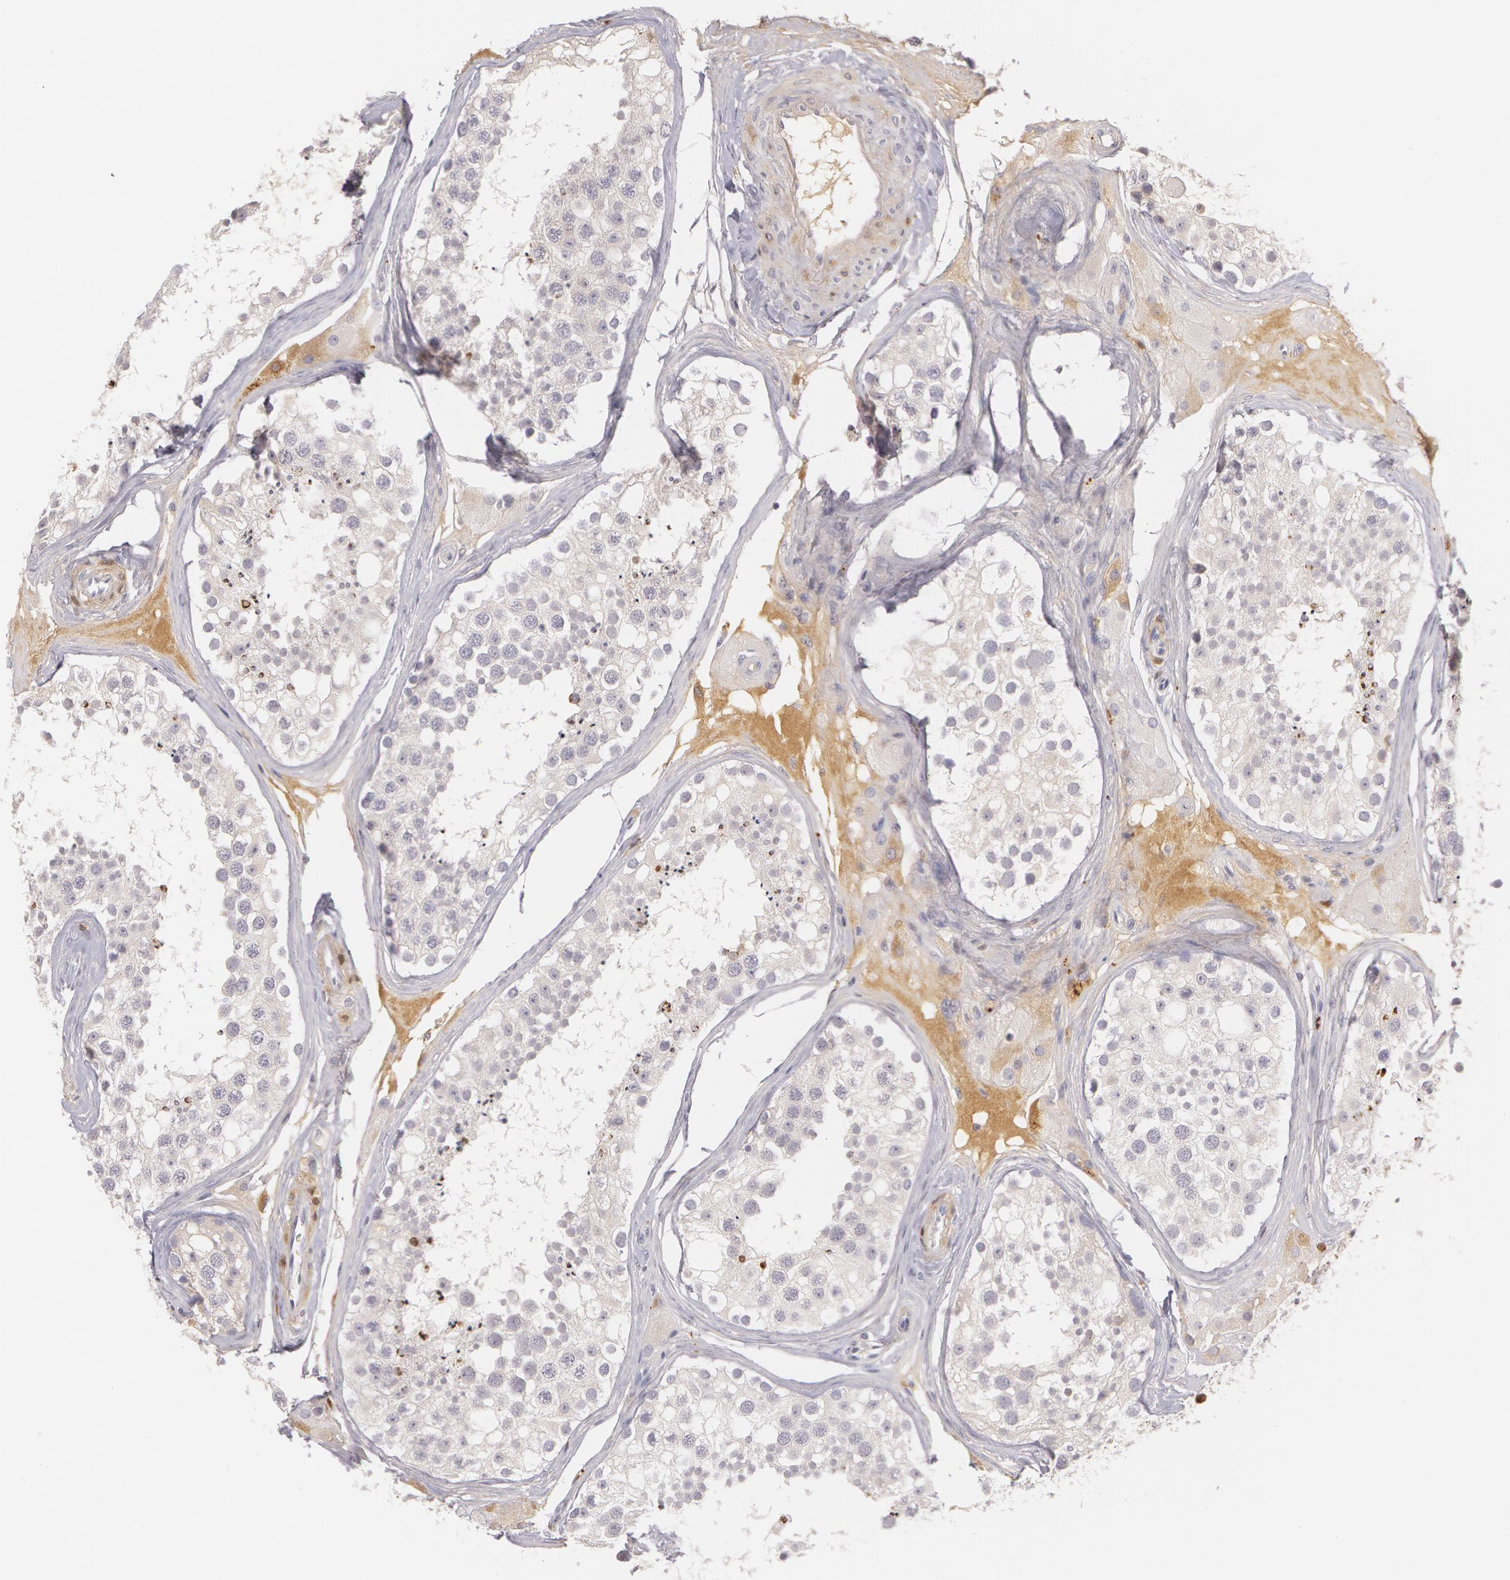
{"staining": {"intensity": "negative", "quantity": "none", "location": "none"}, "tissue": "testis", "cell_type": "Cells in seminiferous ducts", "image_type": "normal", "snomed": [{"axis": "morphology", "description": "Normal tissue, NOS"}, {"axis": "topography", "description": "Testis"}], "caption": "Immunohistochemistry image of normal human testis stained for a protein (brown), which reveals no staining in cells in seminiferous ducts. Nuclei are stained in blue.", "gene": "LBP", "patient": {"sex": "male", "age": 68}}